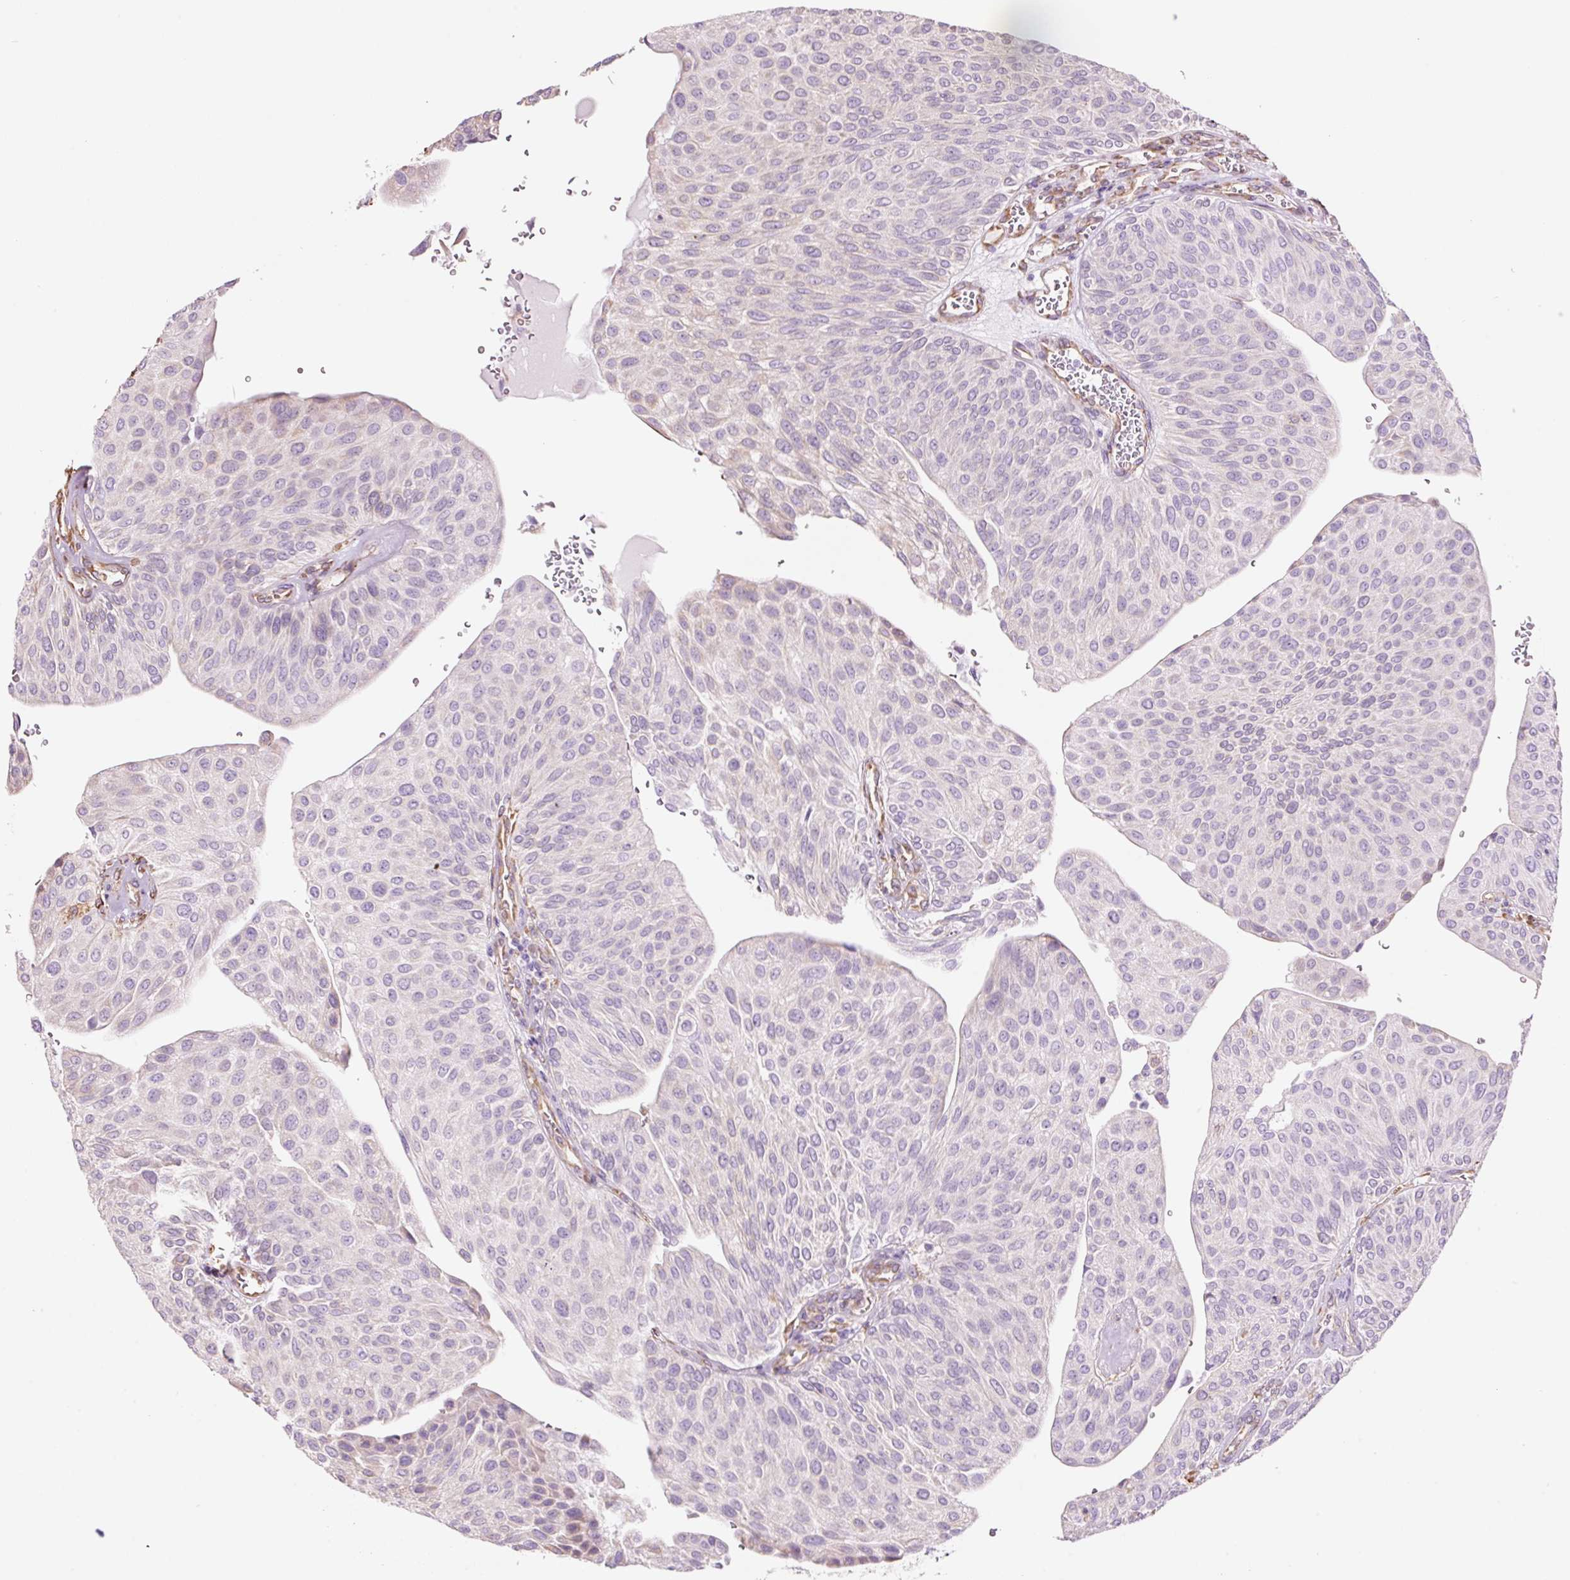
{"staining": {"intensity": "negative", "quantity": "none", "location": "none"}, "tissue": "urothelial cancer", "cell_type": "Tumor cells", "image_type": "cancer", "snomed": [{"axis": "morphology", "description": "Urothelial carcinoma, NOS"}, {"axis": "topography", "description": "Urinary bladder"}], "caption": "This micrograph is of transitional cell carcinoma stained with immunohistochemistry to label a protein in brown with the nuclei are counter-stained blue. There is no positivity in tumor cells.", "gene": "GCG", "patient": {"sex": "male", "age": 67}}